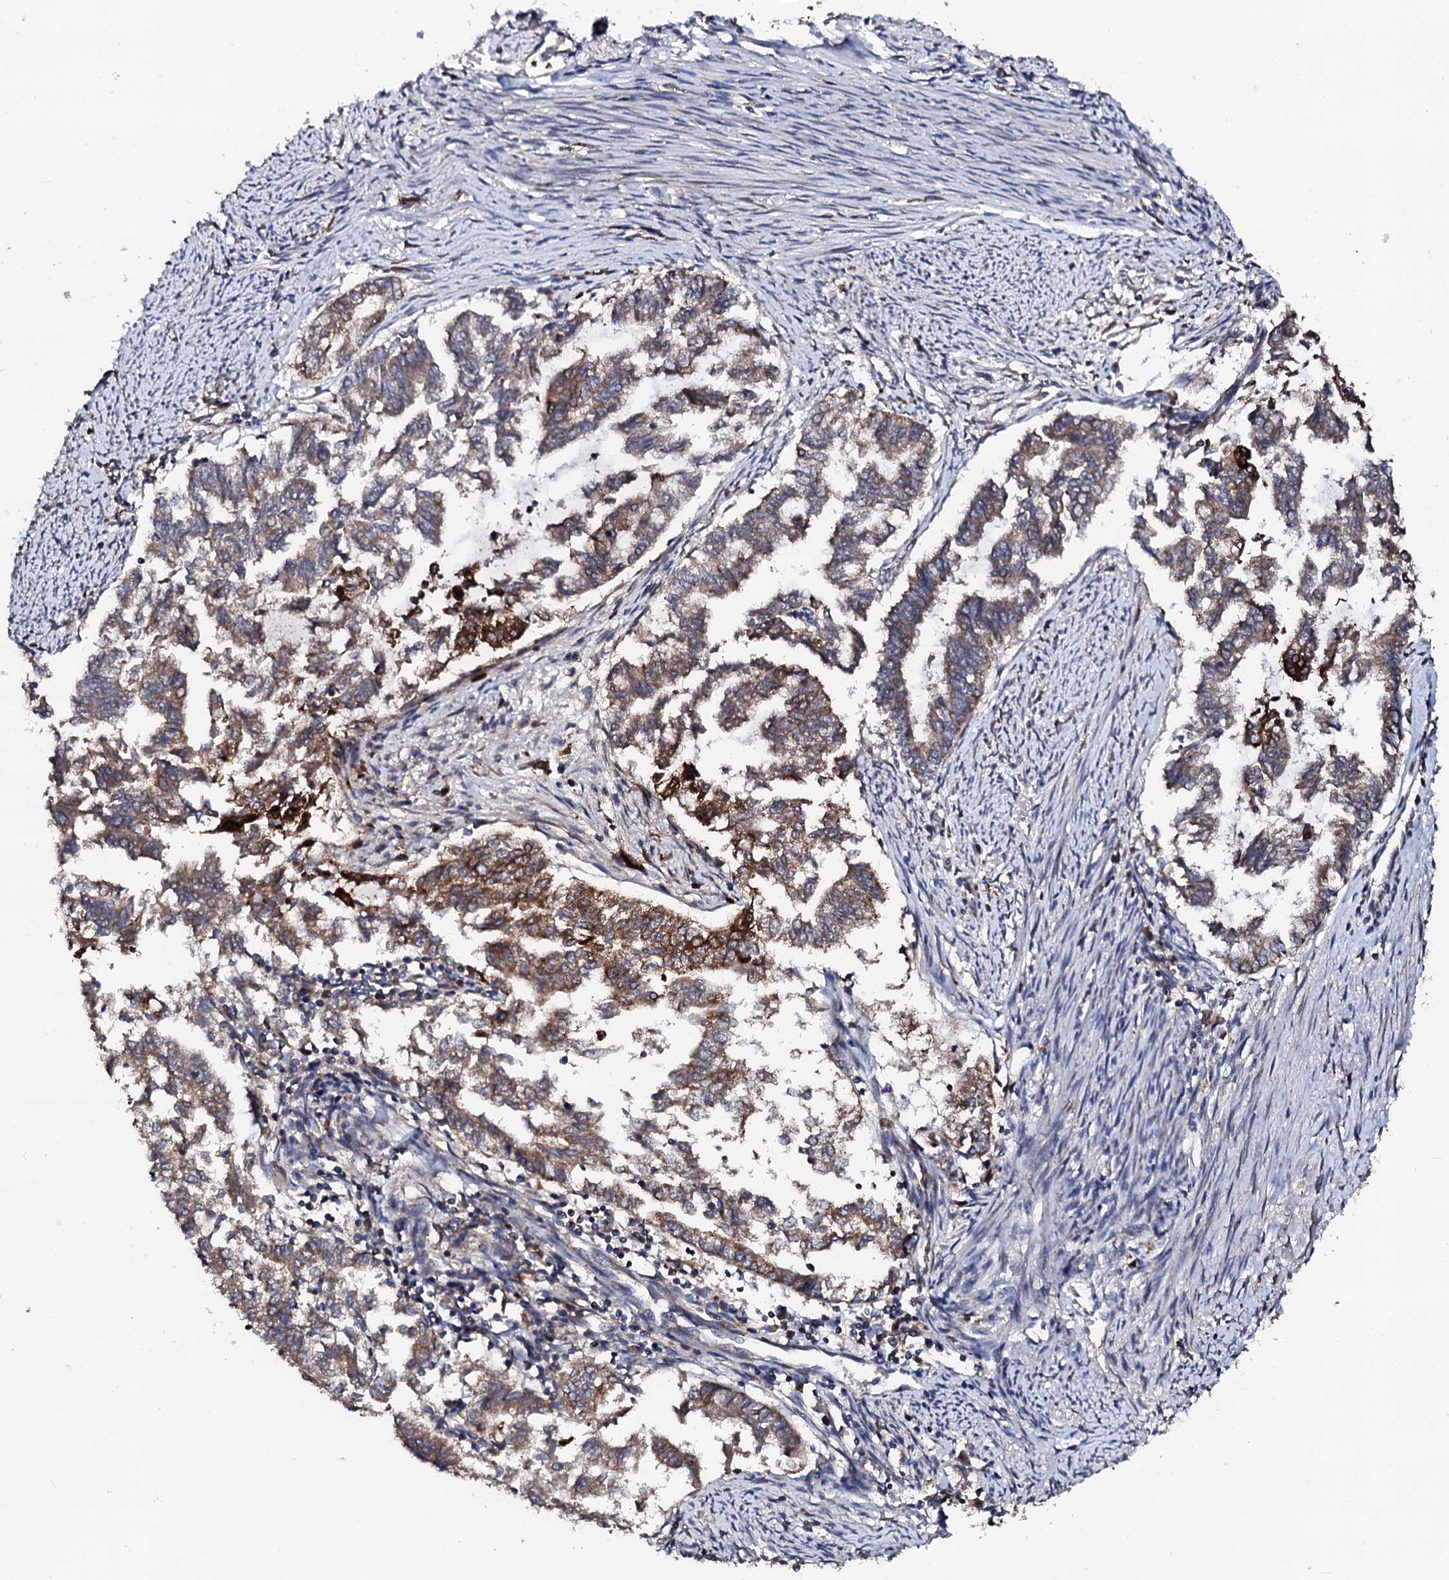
{"staining": {"intensity": "moderate", "quantity": "25%-75%", "location": "cytoplasmic/membranous"}, "tissue": "endometrial cancer", "cell_type": "Tumor cells", "image_type": "cancer", "snomed": [{"axis": "morphology", "description": "Adenocarcinoma, NOS"}, {"axis": "topography", "description": "Endometrium"}], "caption": "A brown stain shows moderate cytoplasmic/membranous staining of a protein in endometrial cancer (adenocarcinoma) tumor cells. The staining was performed using DAB (3,3'-diaminobenzidine), with brown indicating positive protein expression. Nuclei are stained blue with hematoxylin.", "gene": "SDHAF2", "patient": {"sex": "female", "age": 79}}